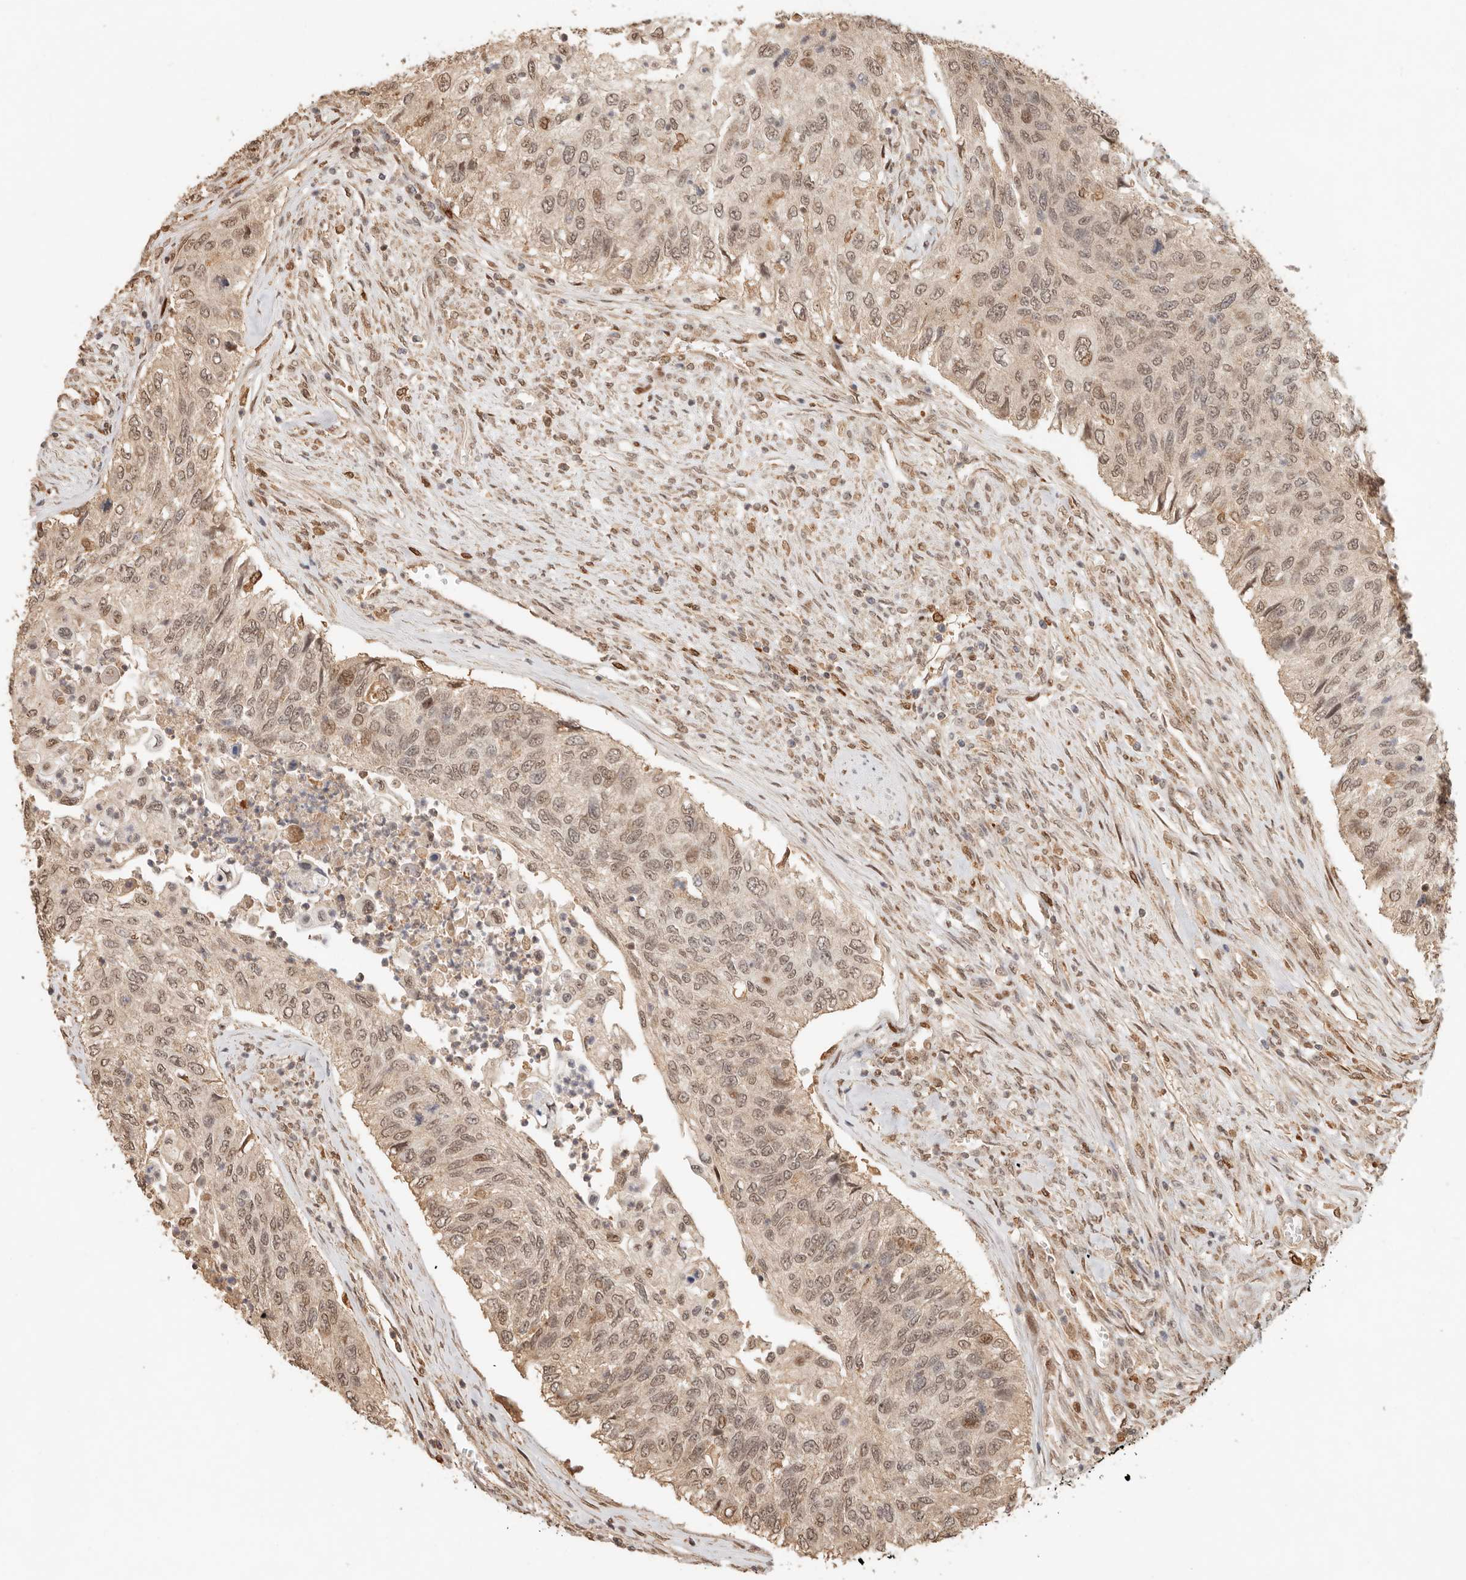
{"staining": {"intensity": "moderate", "quantity": ">75%", "location": "nuclear"}, "tissue": "urothelial cancer", "cell_type": "Tumor cells", "image_type": "cancer", "snomed": [{"axis": "morphology", "description": "Urothelial carcinoma, High grade"}, {"axis": "topography", "description": "Urinary bladder"}], "caption": "High-power microscopy captured an IHC photomicrograph of urothelial carcinoma (high-grade), revealing moderate nuclear positivity in approximately >75% of tumor cells.", "gene": "NPAS2", "patient": {"sex": "female", "age": 60}}